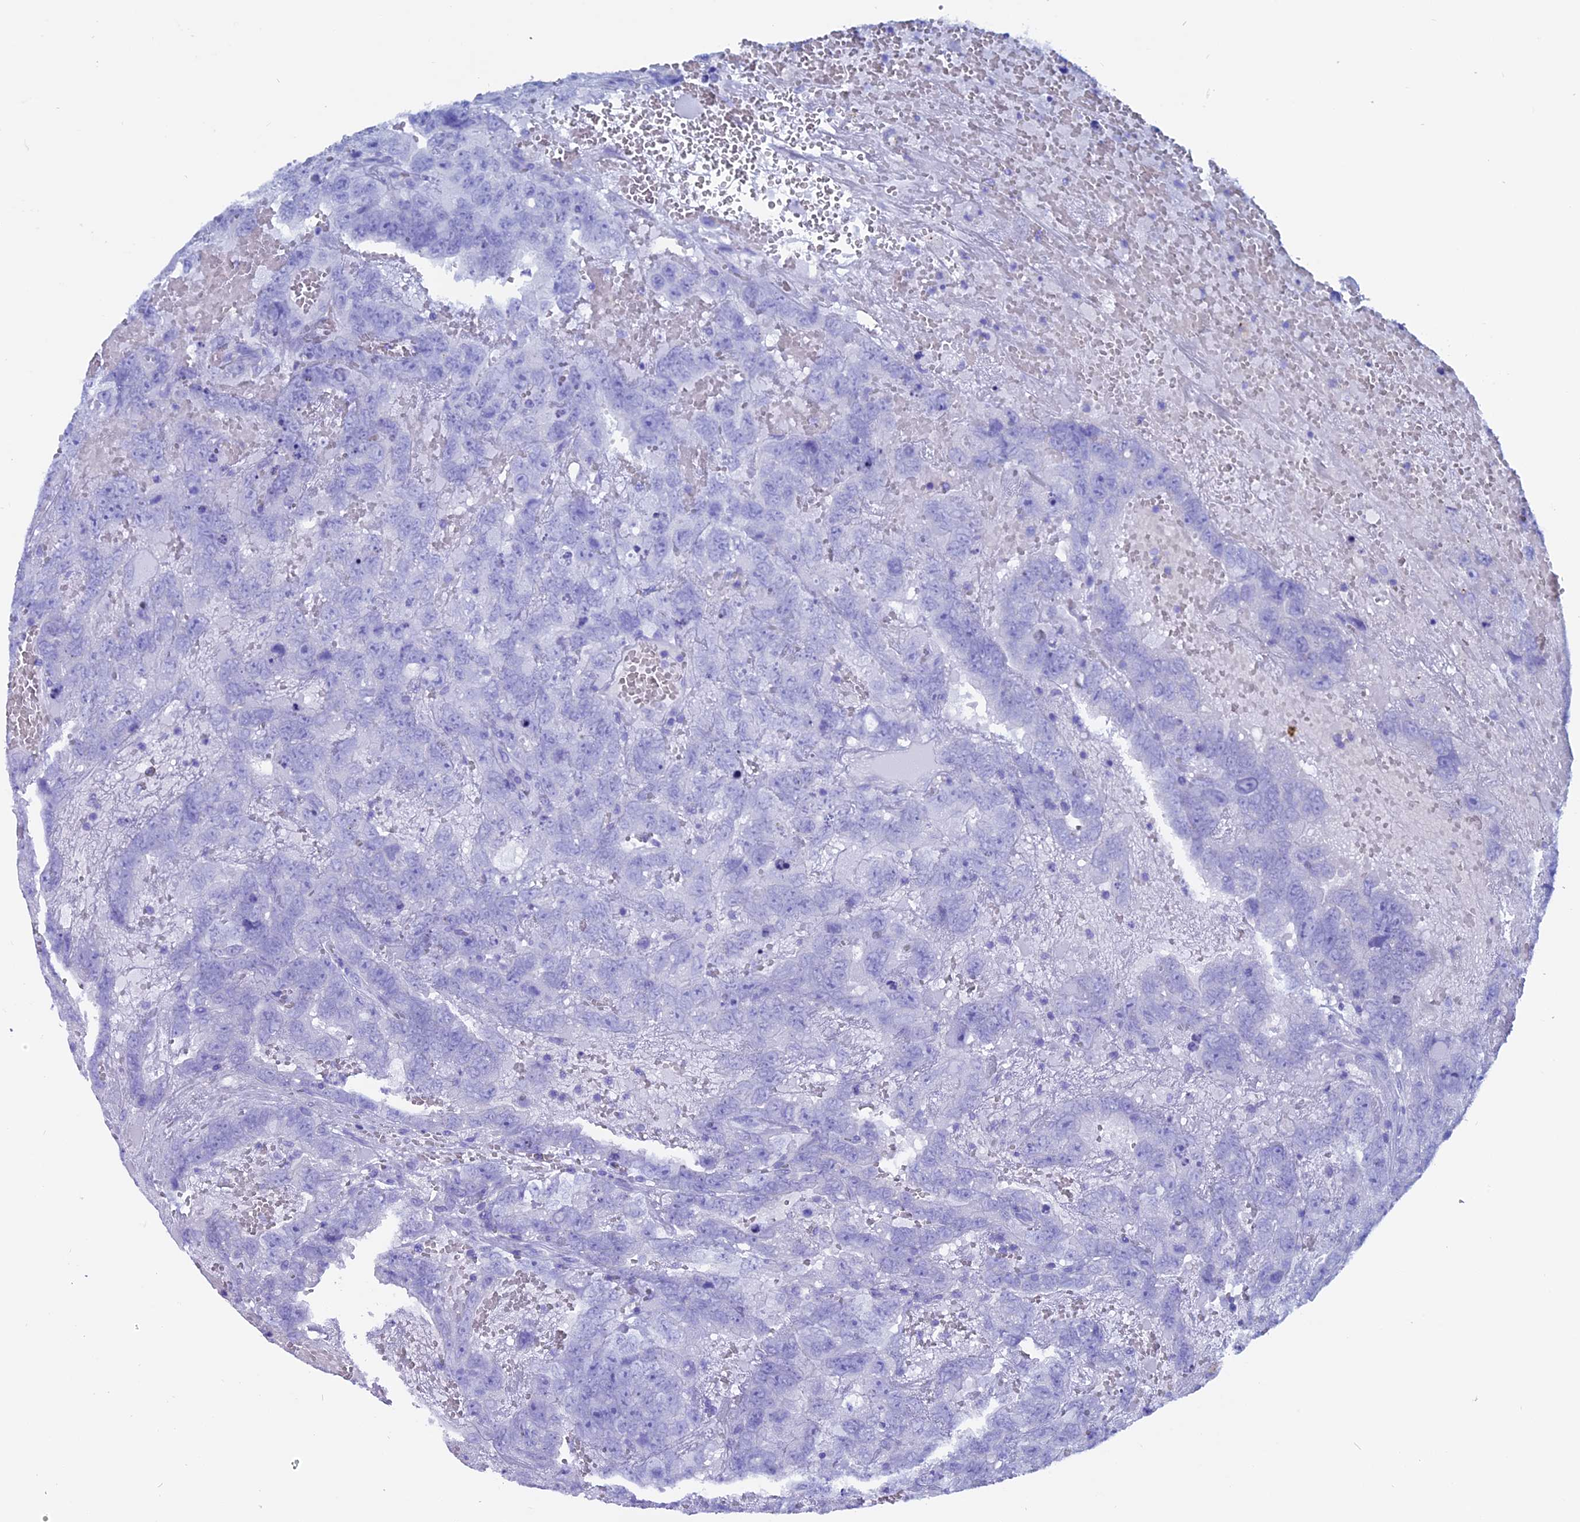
{"staining": {"intensity": "negative", "quantity": "none", "location": "none"}, "tissue": "testis cancer", "cell_type": "Tumor cells", "image_type": "cancer", "snomed": [{"axis": "morphology", "description": "Carcinoma, Embryonal, NOS"}, {"axis": "topography", "description": "Testis"}], "caption": "A micrograph of human testis cancer (embryonal carcinoma) is negative for staining in tumor cells. (IHC, brightfield microscopy, high magnification).", "gene": "ANKRD29", "patient": {"sex": "male", "age": 45}}